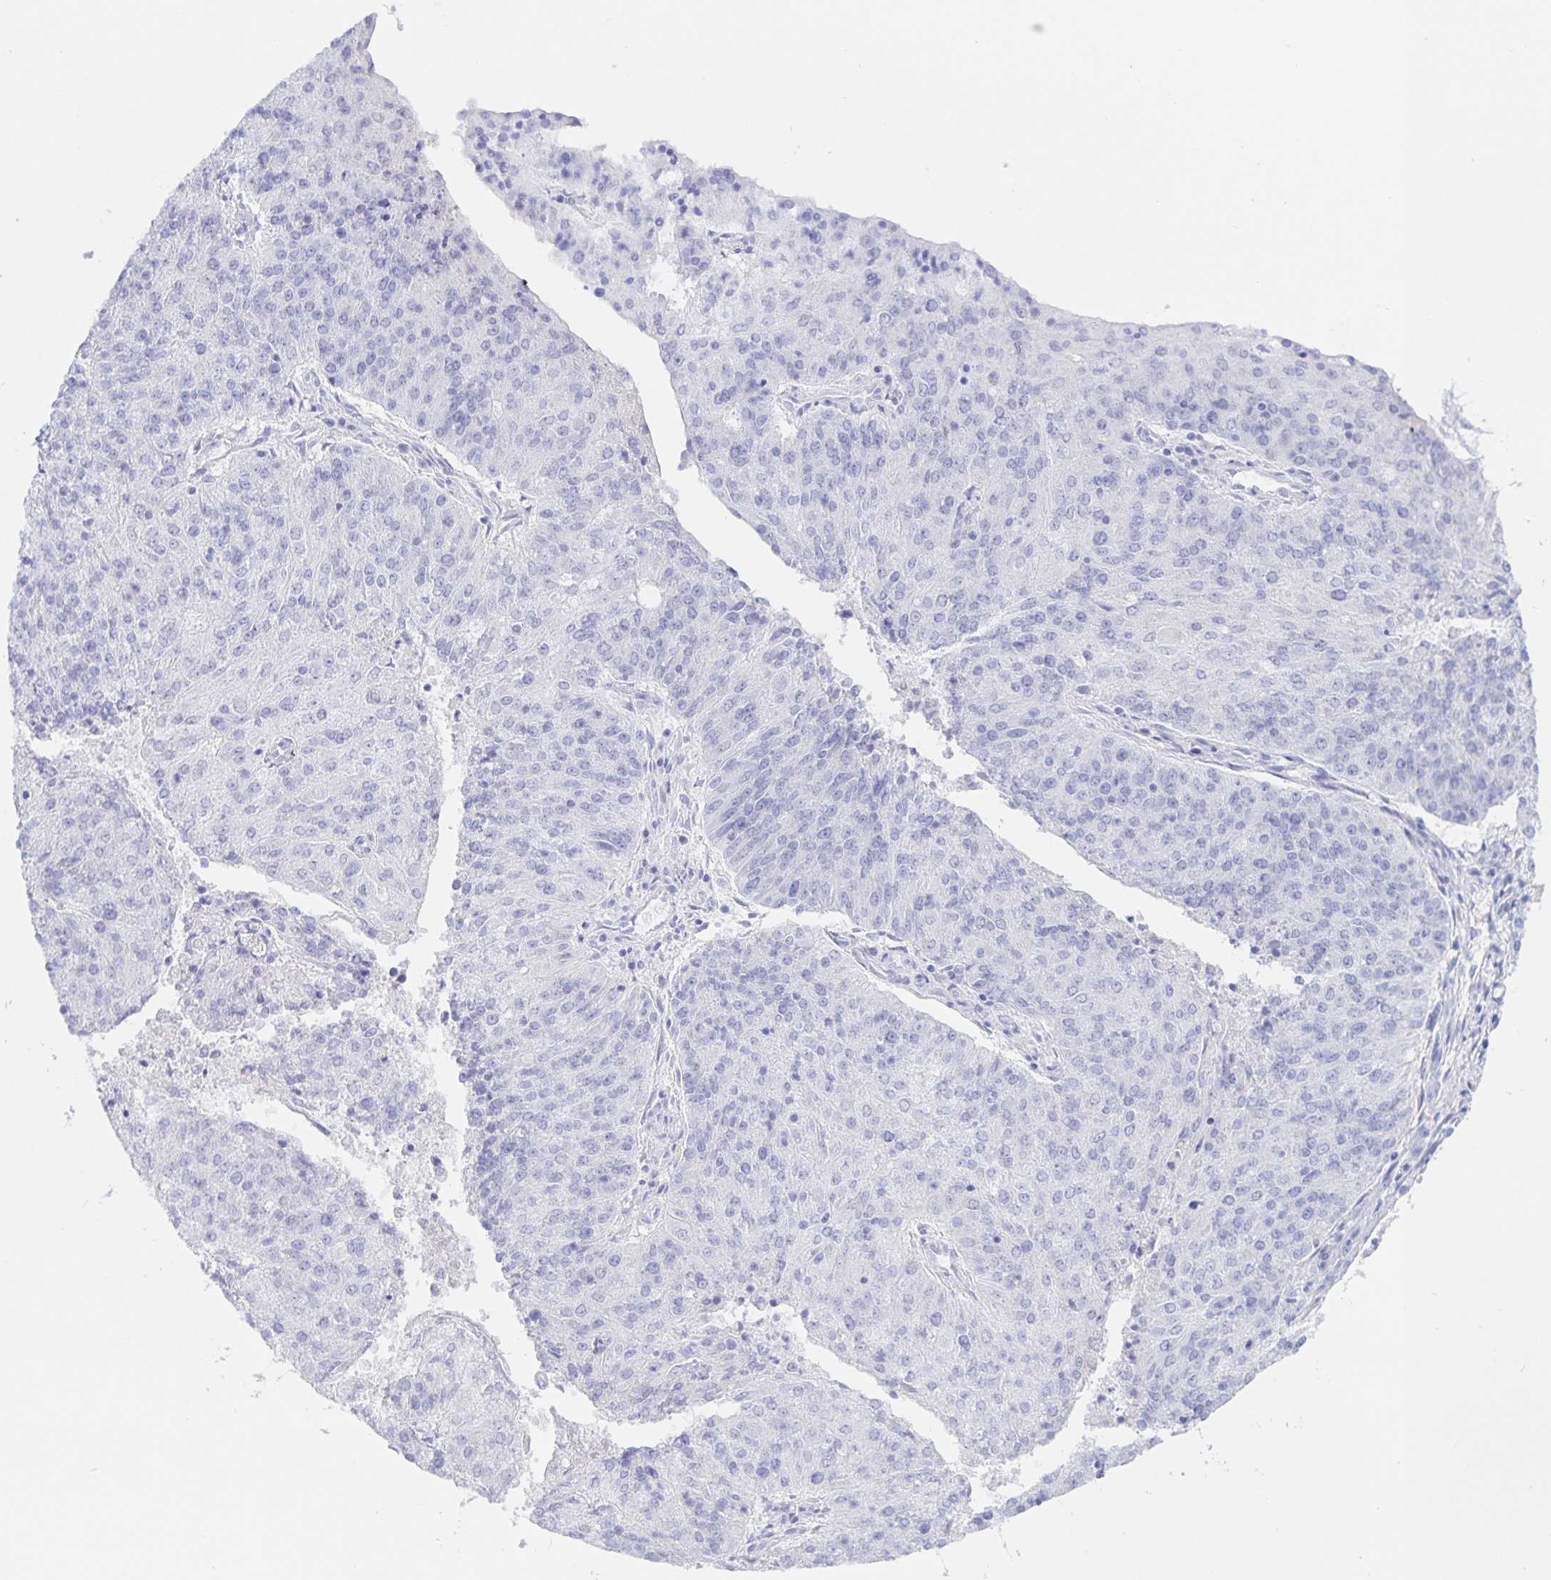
{"staining": {"intensity": "negative", "quantity": "none", "location": "none"}, "tissue": "endometrial cancer", "cell_type": "Tumor cells", "image_type": "cancer", "snomed": [{"axis": "morphology", "description": "Adenocarcinoma, NOS"}, {"axis": "topography", "description": "Endometrium"}], "caption": "This is a photomicrograph of immunohistochemistry staining of endometrial adenocarcinoma, which shows no positivity in tumor cells.", "gene": "KCNH6", "patient": {"sex": "female", "age": 82}}